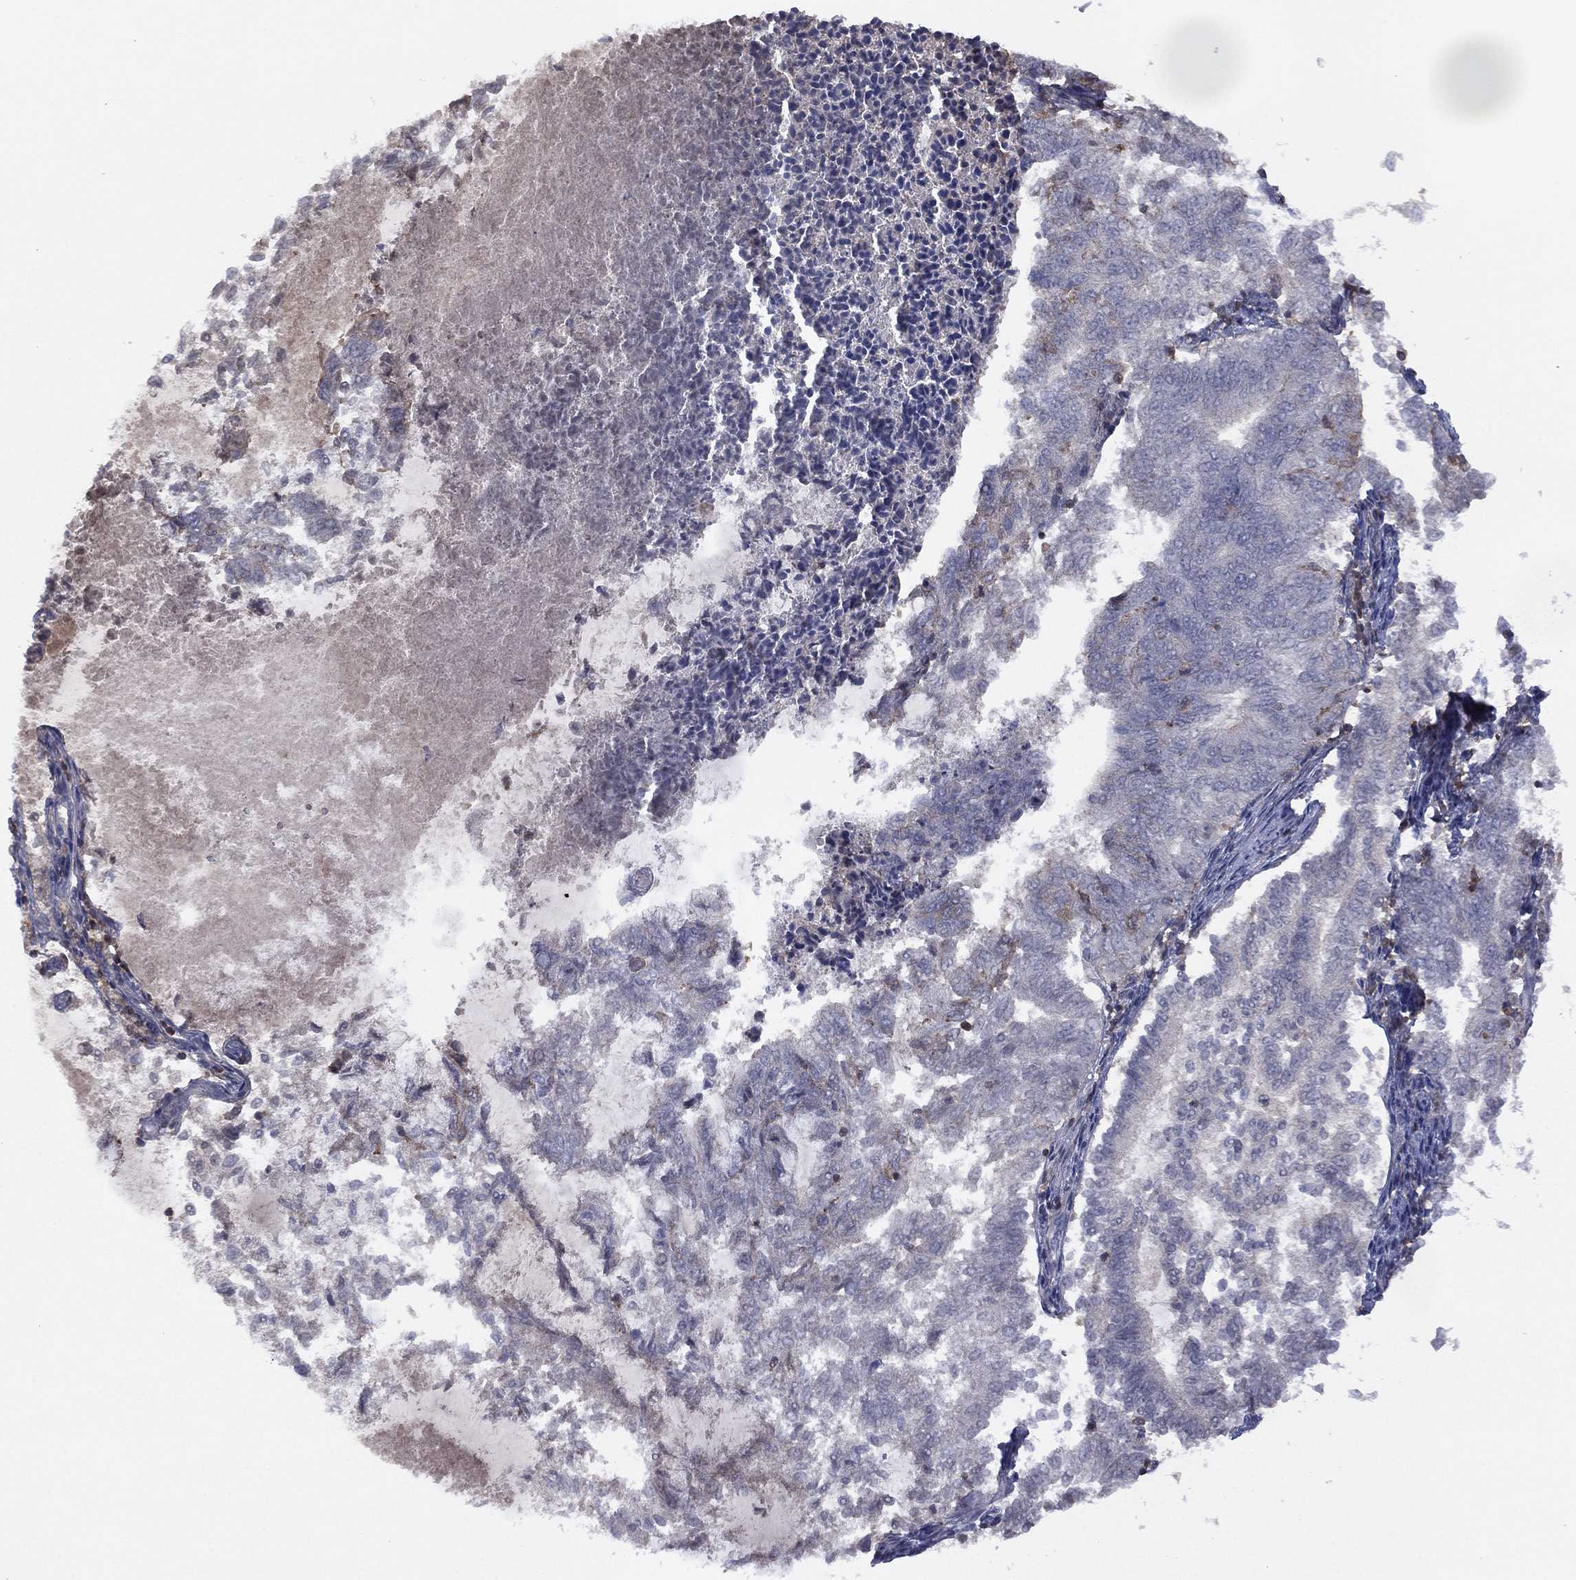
{"staining": {"intensity": "negative", "quantity": "none", "location": "none"}, "tissue": "endometrial cancer", "cell_type": "Tumor cells", "image_type": "cancer", "snomed": [{"axis": "morphology", "description": "Adenocarcinoma, NOS"}, {"axis": "topography", "description": "Endometrium"}], "caption": "Endometrial adenocarcinoma was stained to show a protein in brown. There is no significant expression in tumor cells.", "gene": "DOCK8", "patient": {"sex": "female", "age": 65}}